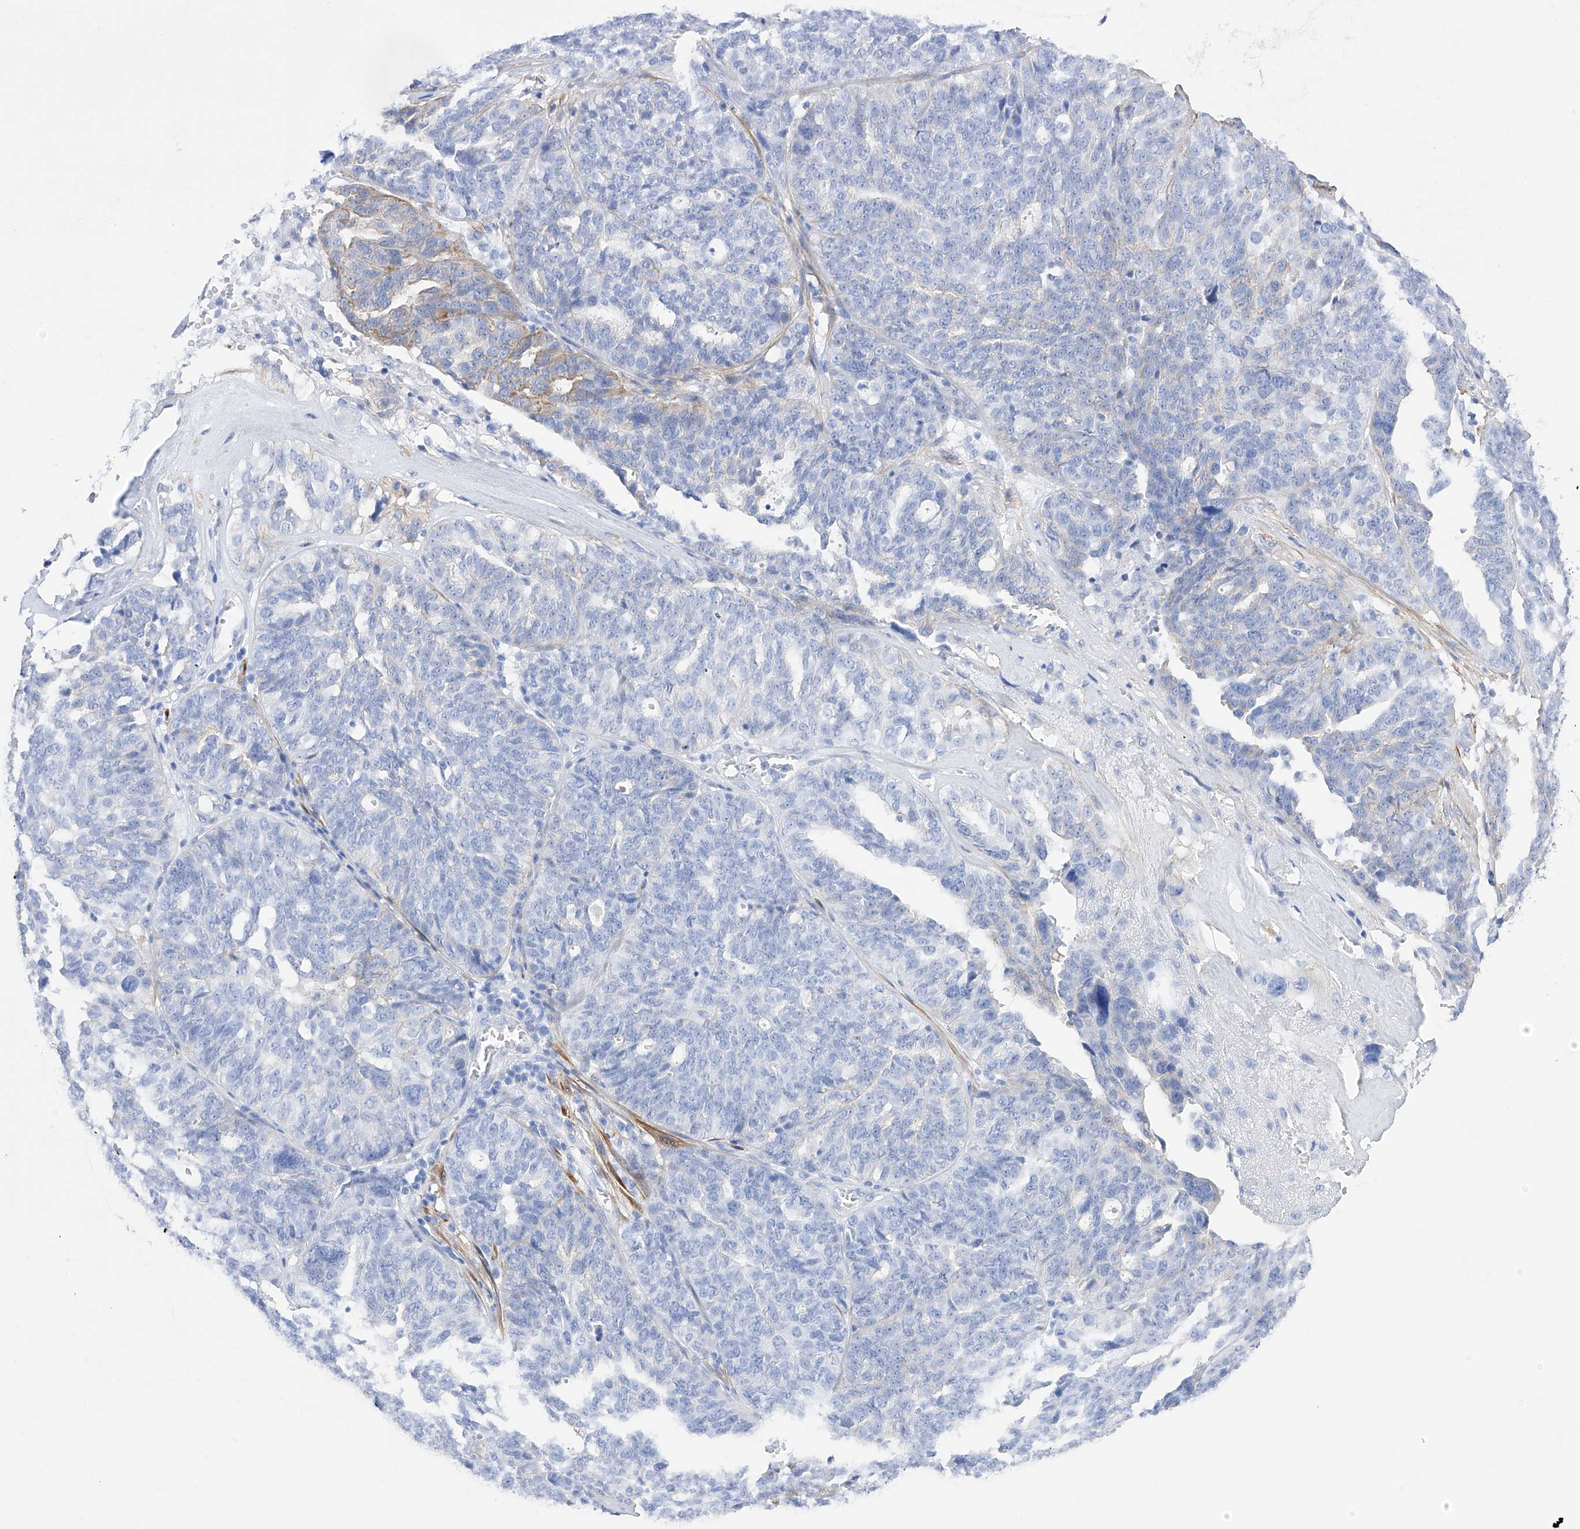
{"staining": {"intensity": "negative", "quantity": "none", "location": "none"}, "tissue": "ovarian cancer", "cell_type": "Tumor cells", "image_type": "cancer", "snomed": [{"axis": "morphology", "description": "Cystadenocarcinoma, serous, NOS"}, {"axis": "topography", "description": "Ovary"}], "caption": "An image of human ovarian serous cystadenocarcinoma is negative for staining in tumor cells.", "gene": "TRPC7", "patient": {"sex": "female", "age": 59}}